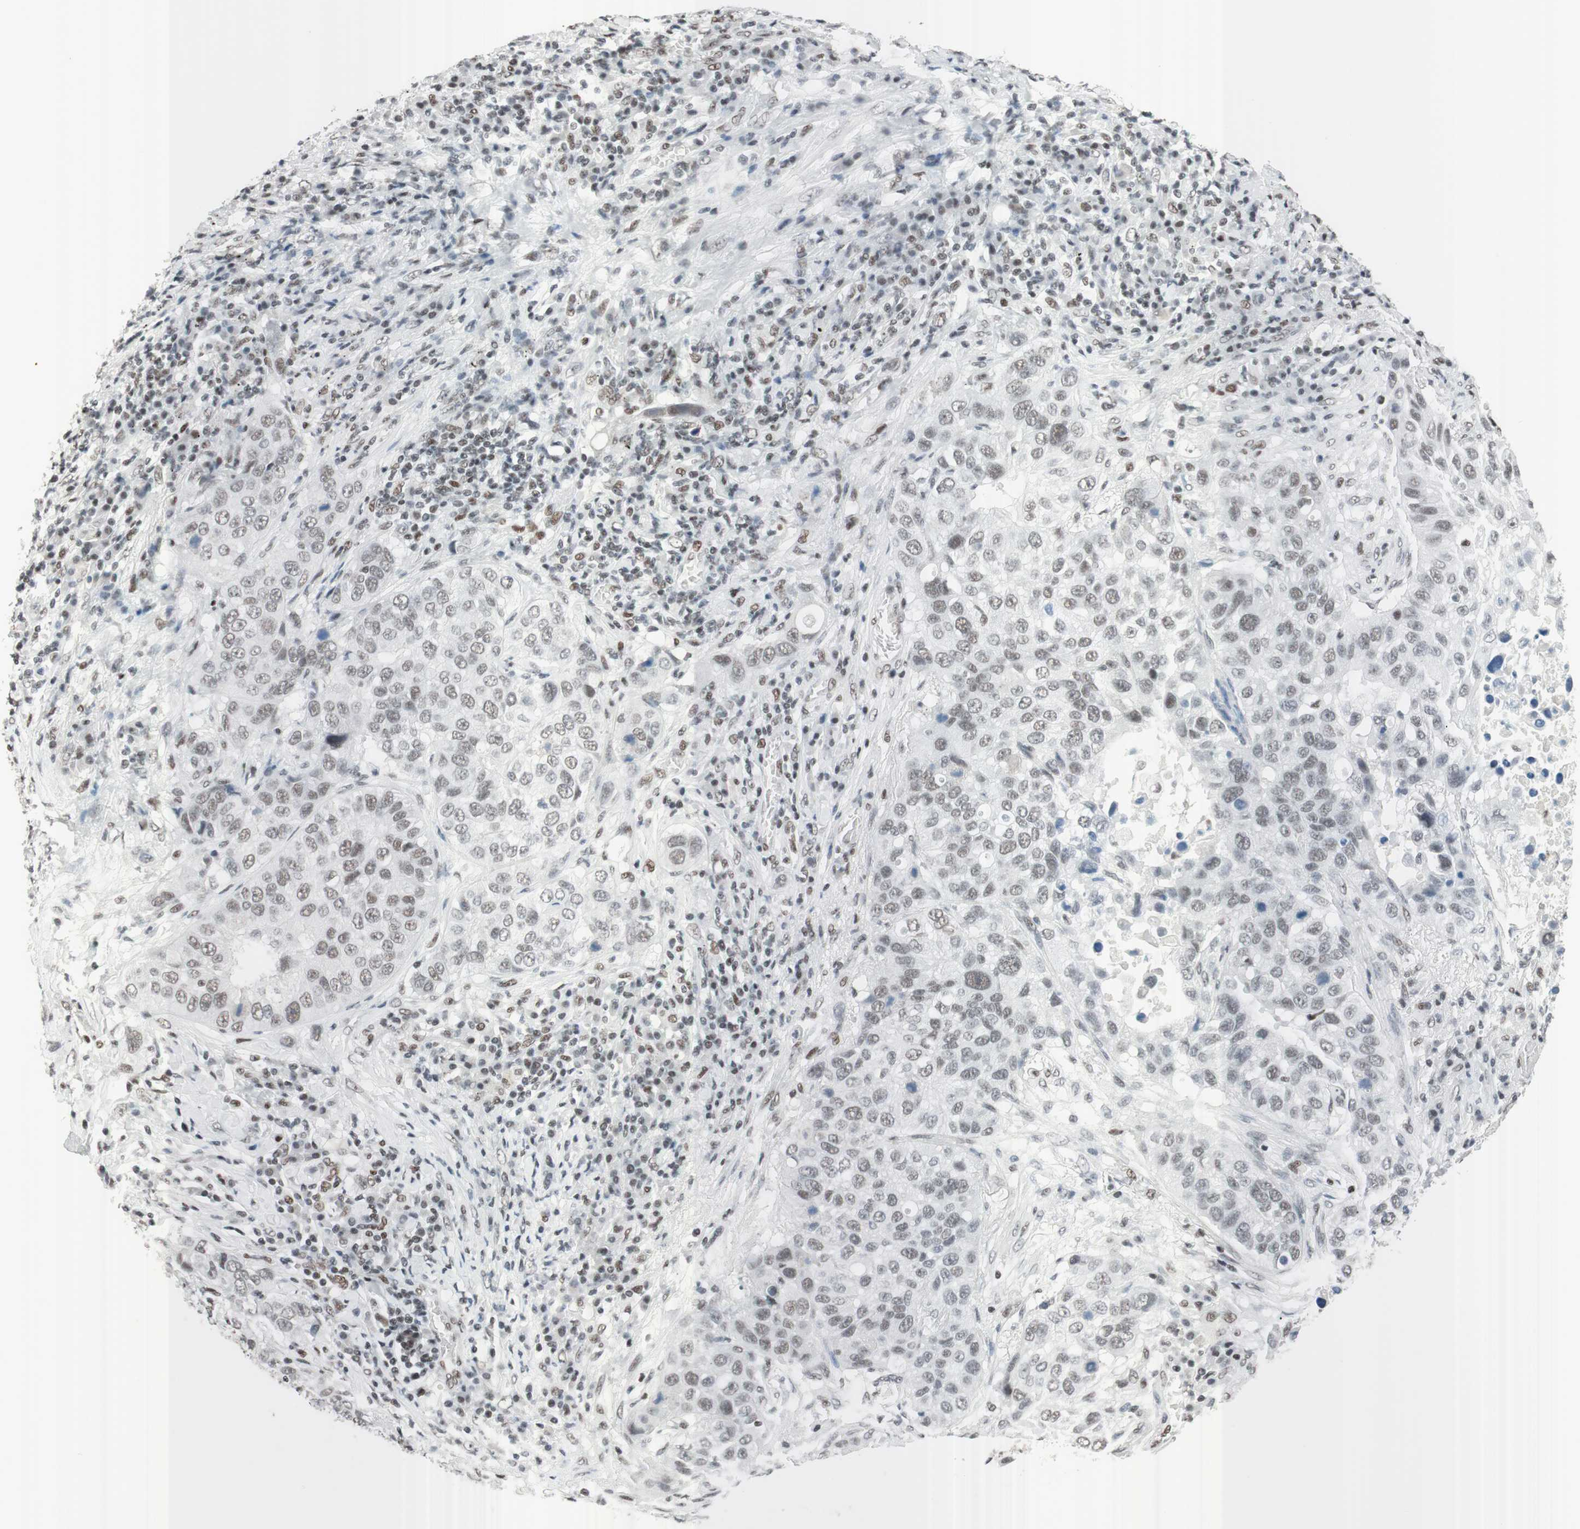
{"staining": {"intensity": "weak", "quantity": "25%-75%", "location": "nuclear"}, "tissue": "lung cancer", "cell_type": "Tumor cells", "image_type": "cancer", "snomed": [{"axis": "morphology", "description": "Squamous cell carcinoma, NOS"}, {"axis": "topography", "description": "Lung"}], "caption": "Immunohistochemistry image of neoplastic tissue: lung cancer stained using IHC exhibits low levels of weak protein expression localized specifically in the nuclear of tumor cells, appearing as a nuclear brown color.", "gene": "ARID1A", "patient": {"sex": "male", "age": 57}}